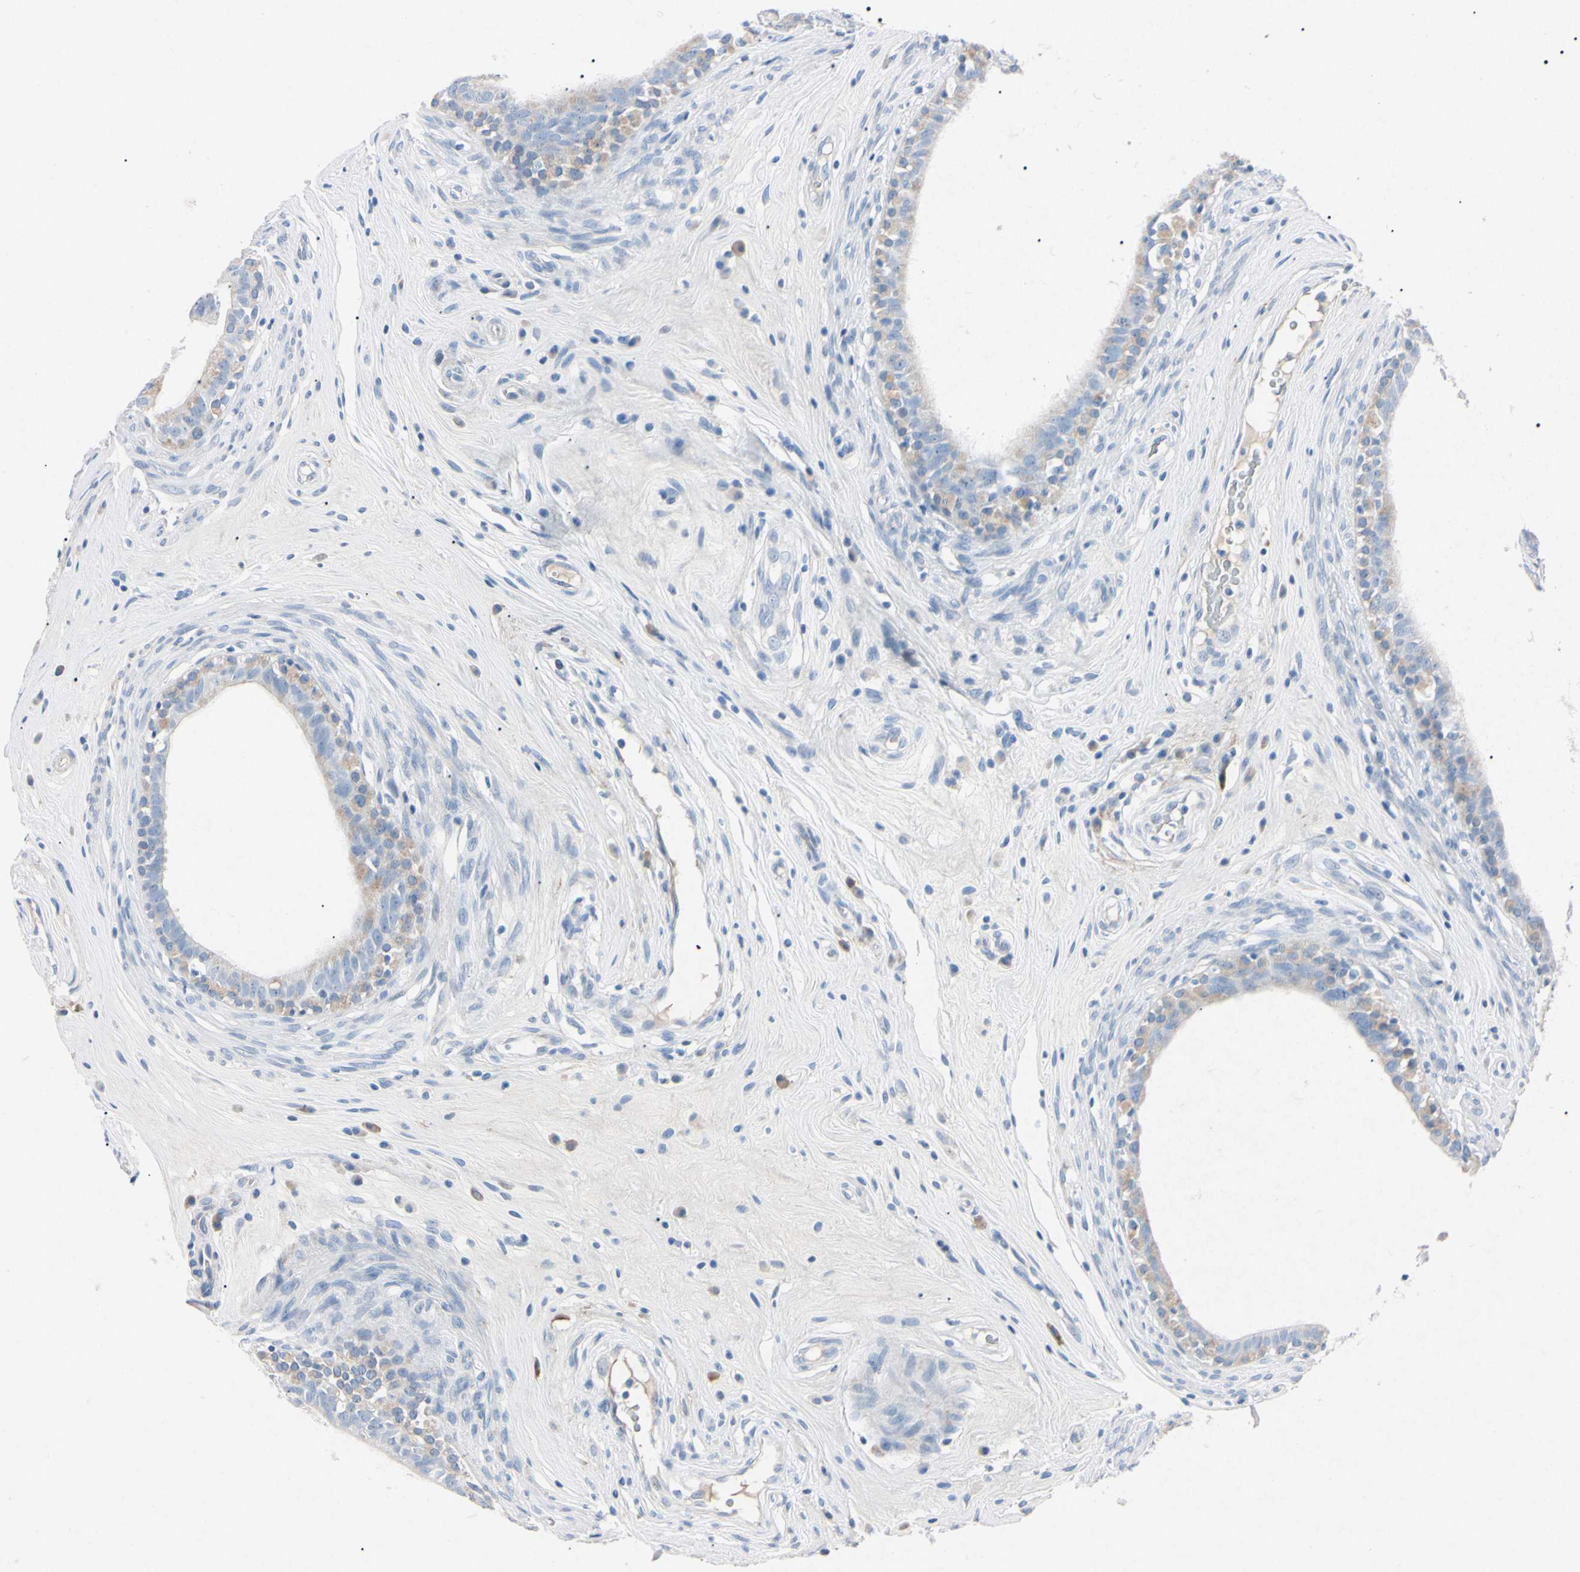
{"staining": {"intensity": "weak", "quantity": "<25%", "location": "cytoplasmic/membranous"}, "tissue": "epididymis", "cell_type": "Glandular cells", "image_type": "normal", "snomed": [{"axis": "morphology", "description": "Normal tissue, NOS"}, {"axis": "morphology", "description": "Inflammation, NOS"}, {"axis": "topography", "description": "Epididymis"}], "caption": "Immunohistochemical staining of unremarkable human epididymis reveals no significant staining in glandular cells.", "gene": "ELN", "patient": {"sex": "male", "age": 84}}